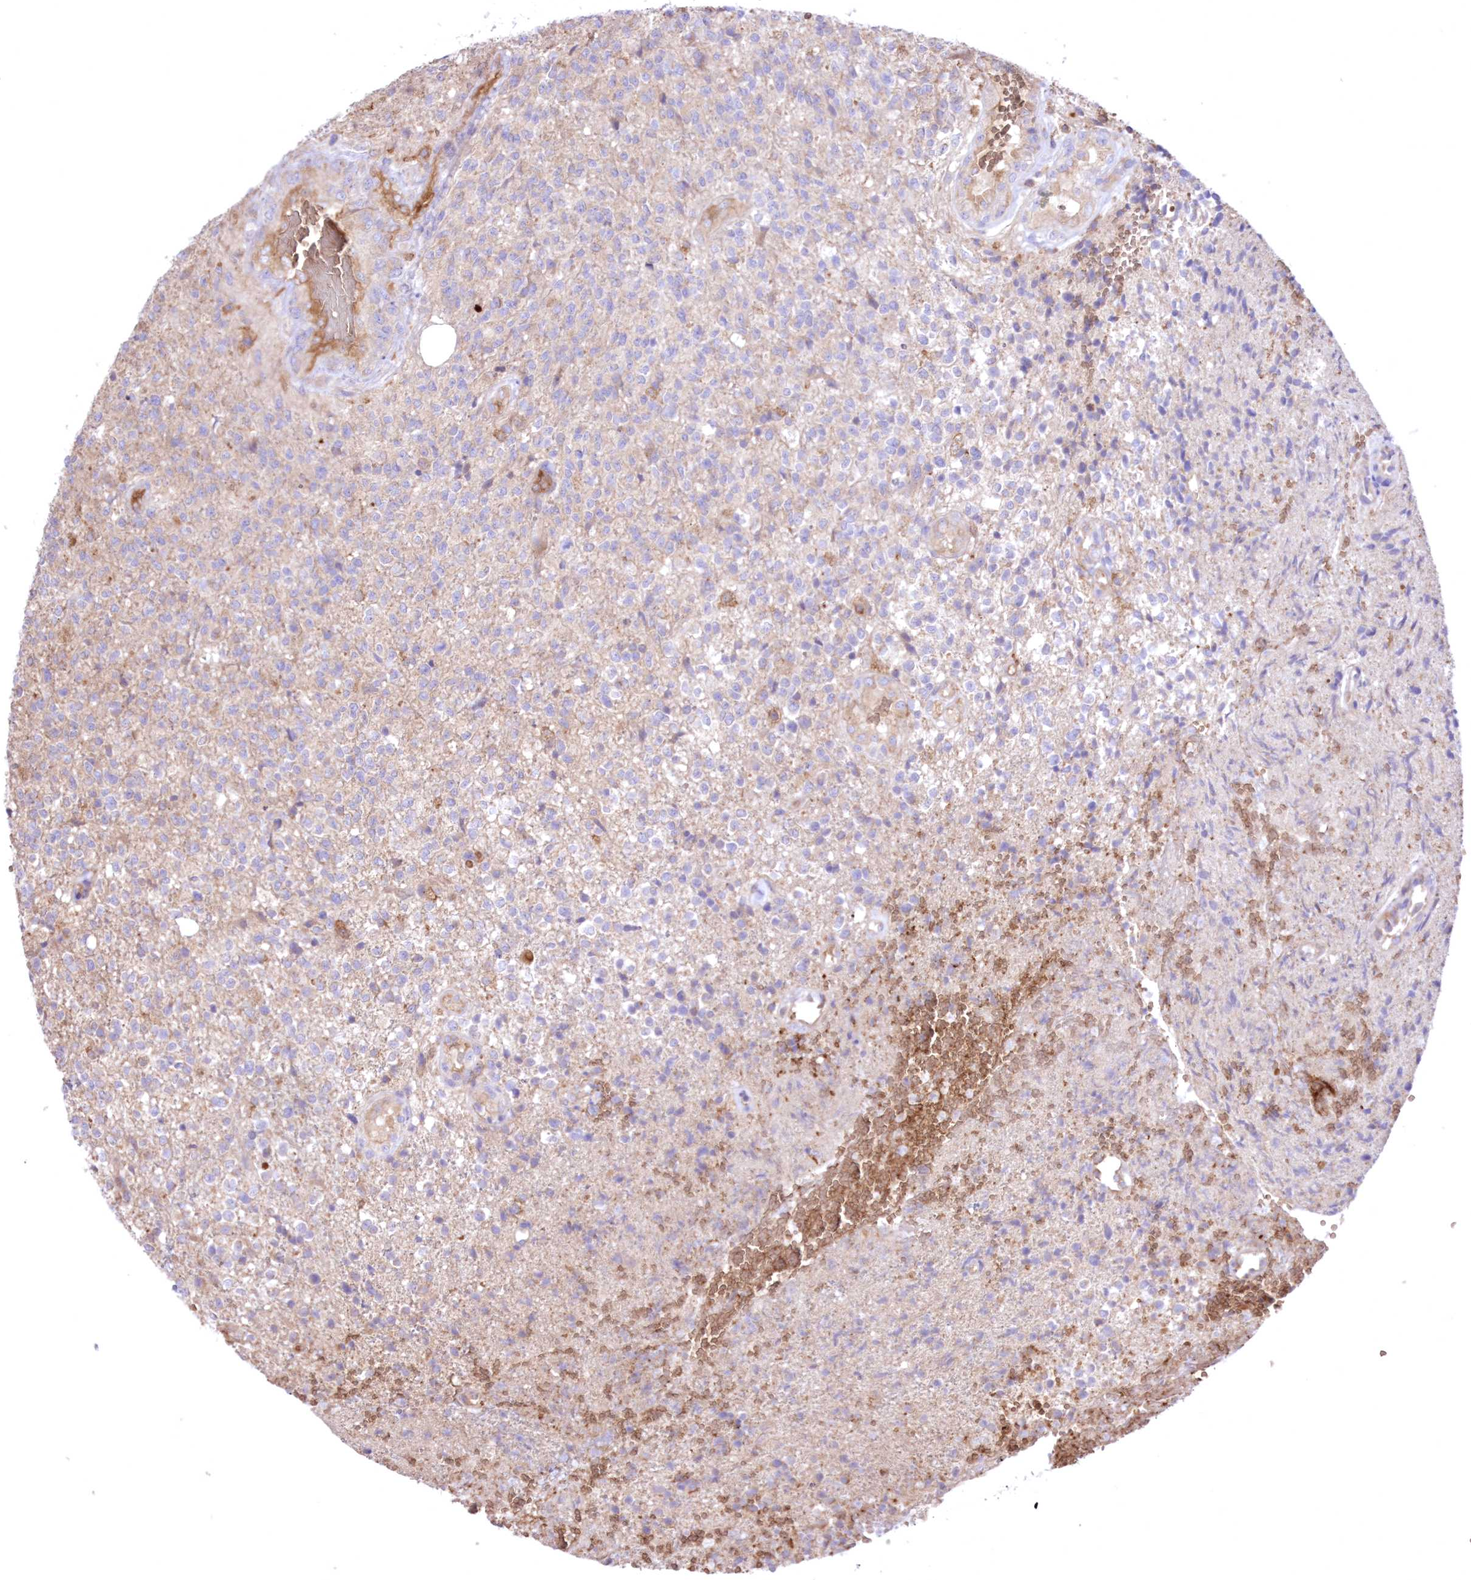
{"staining": {"intensity": "negative", "quantity": "none", "location": "none"}, "tissue": "glioma", "cell_type": "Tumor cells", "image_type": "cancer", "snomed": [{"axis": "morphology", "description": "Glioma, malignant, High grade"}, {"axis": "topography", "description": "Brain"}], "caption": "Human glioma stained for a protein using immunohistochemistry (IHC) demonstrates no expression in tumor cells.", "gene": "FCHO2", "patient": {"sex": "male", "age": 56}}